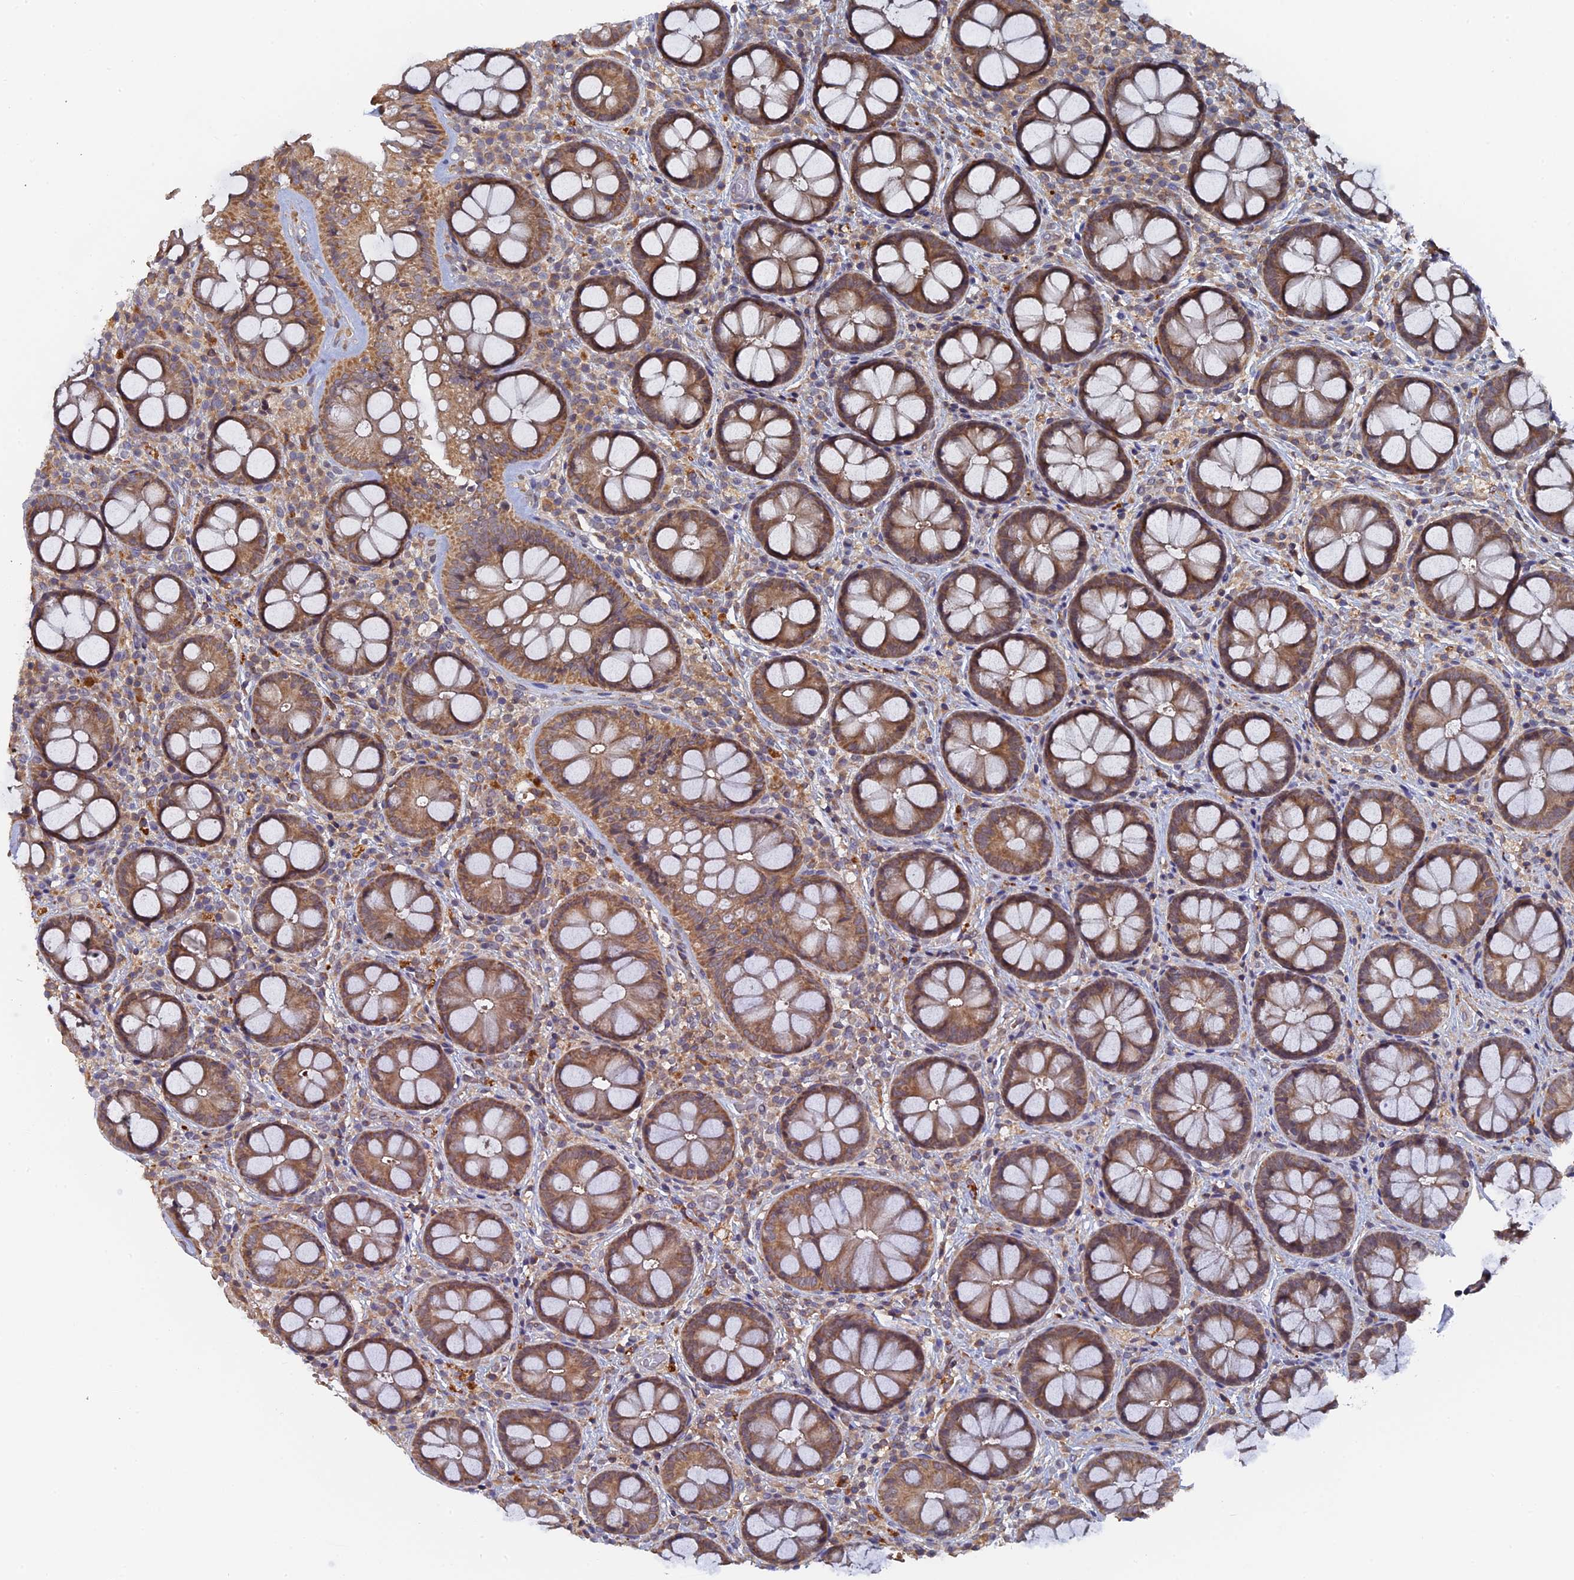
{"staining": {"intensity": "moderate", "quantity": ">75%", "location": "cytoplasmic/membranous,nuclear"}, "tissue": "rectum", "cell_type": "Glandular cells", "image_type": "normal", "snomed": [{"axis": "morphology", "description": "Normal tissue, NOS"}, {"axis": "topography", "description": "Rectum"}], "caption": "This is a histology image of immunohistochemistry staining of benign rectum, which shows moderate staining in the cytoplasmic/membranous,nuclear of glandular cells.", "gene": "MIGA2", "patient": {"sex": "male", "age": 83}}